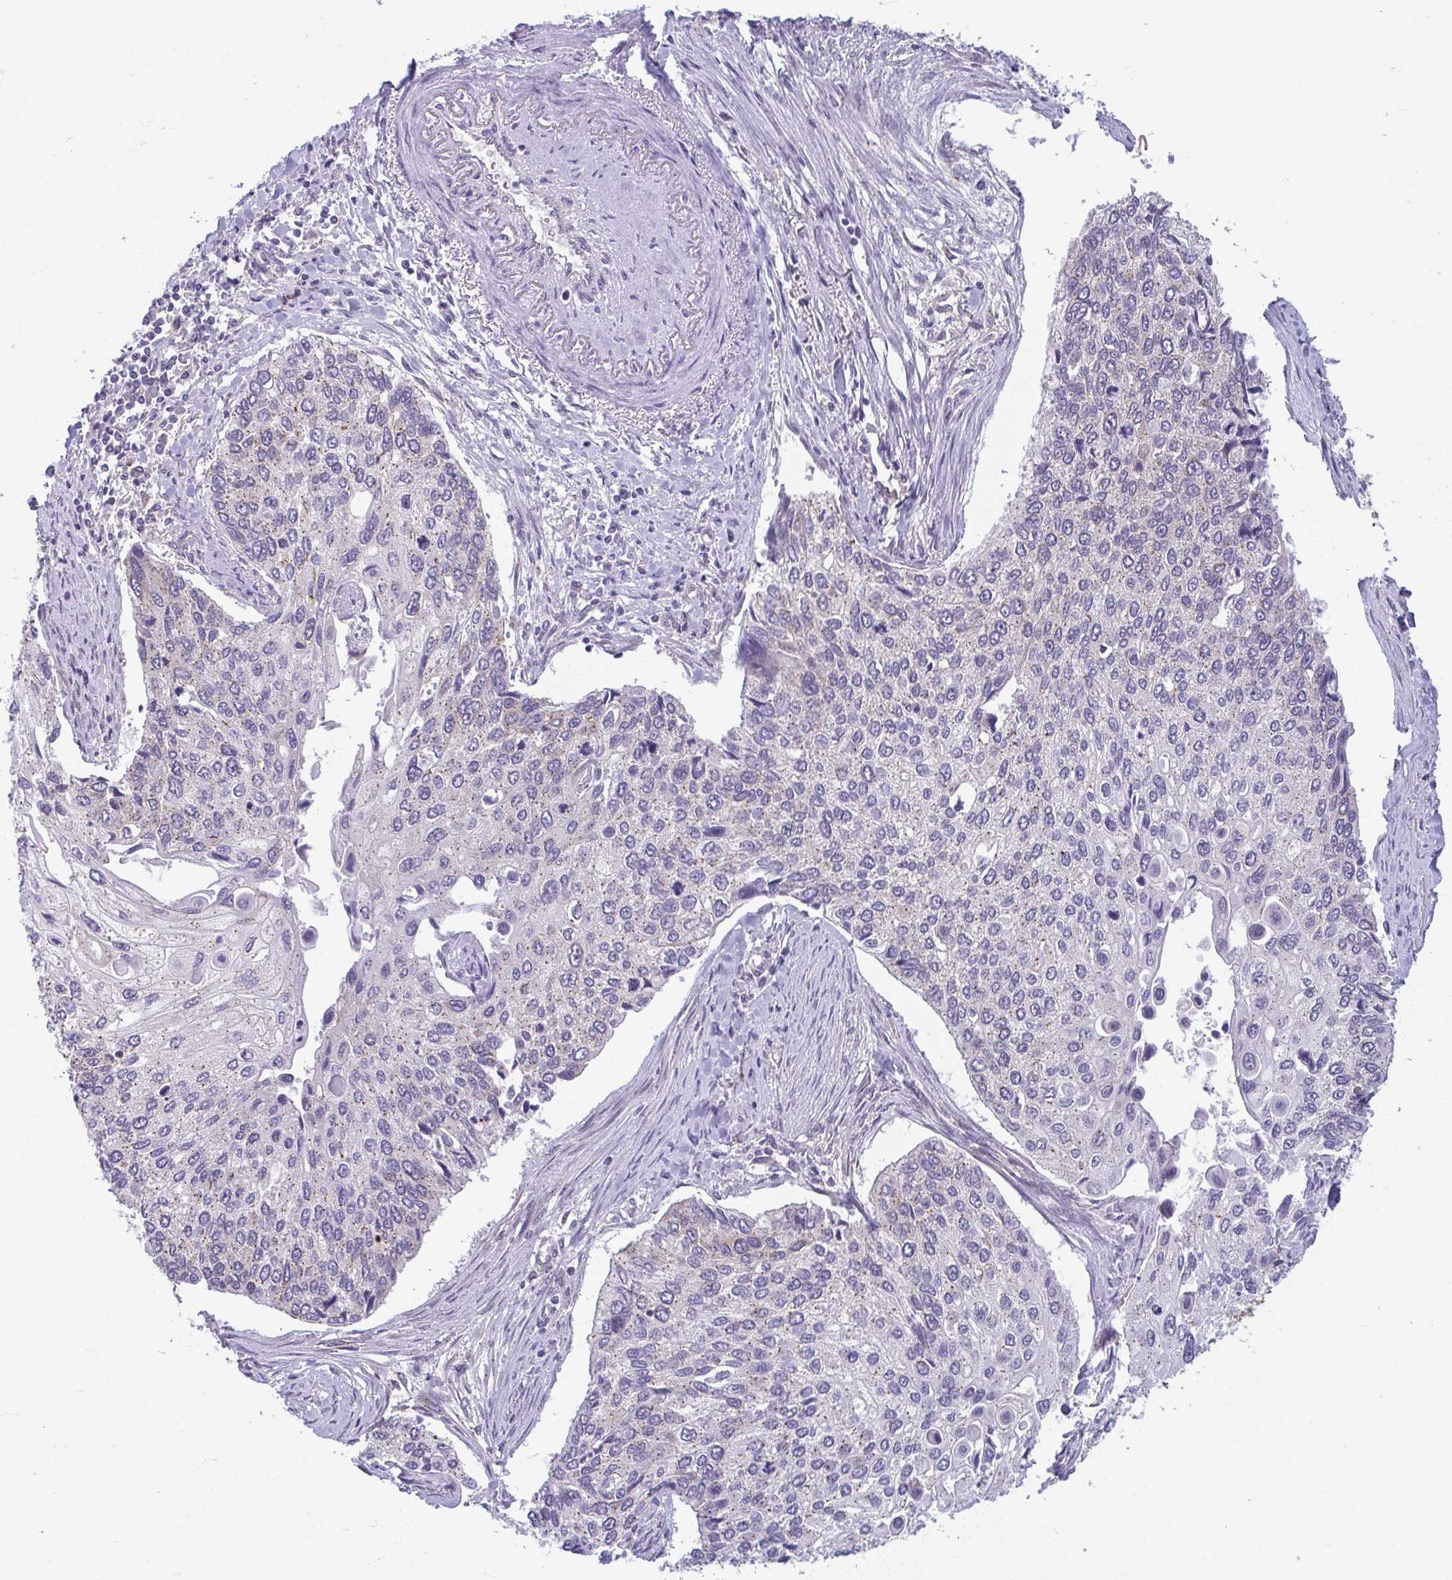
{"staining": {"intensity": "weak", "quantity": "<25%", "location": "cytoplasmic/membranous"}, "tissue": "lung cancer", "cell_type": "Tumor cells", "image_type": "cancer", "snomed": [{"axis": "morphology", "description": "Squamous cell carcinoma, NOS"}, {"axis": "morphology", "description": "Squamous cell carcinoma, metastatic, NOS"}, {"axis": "topography", "description": "Lung"}], "caption": "Photomicrograph shows no protein expression in tumor cells of squamous cell carcinoma (lung) tissue.", "gene": "TMEM108", "patient": {"sex": "male", "age": 63}}